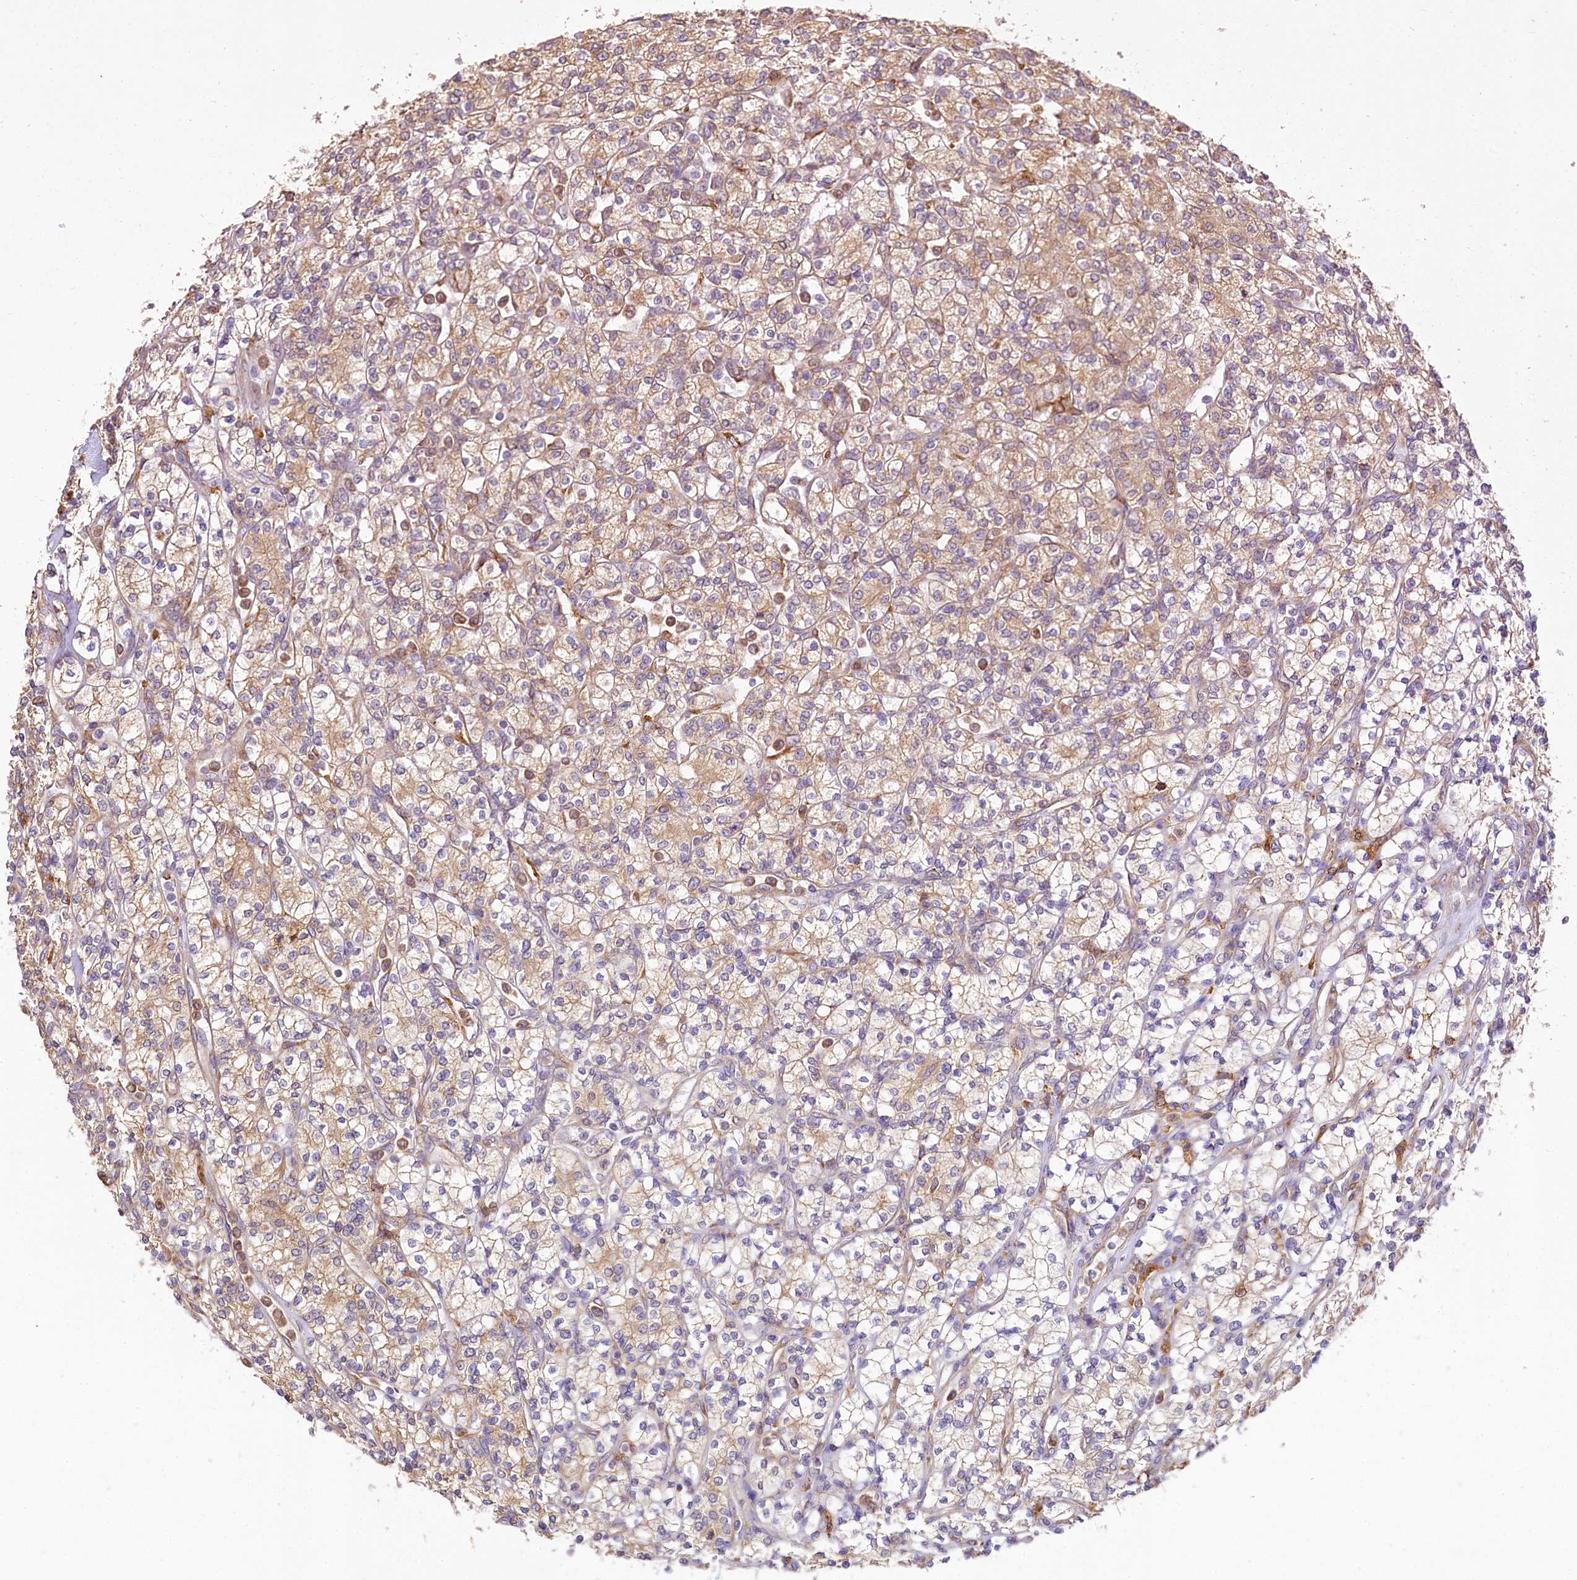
{"staining": {"intensity": "moderate", "quantity": "25%-75%", "location": "cytoplasmic/membranous"}, "tissue": "renal cancer", "cell_type": "Tumor cells", "image_type": "cancer", "snomed": [{"axis": "morphology", "description": "Adenocarcinoma, NOS"}, {"axis": "topography", "description": "Kidney"}], "caption": "The image exhibits staining of renal cancer (adenocarcinoma), revealing moderate cytoplasmic/membranous protein staining (brown color) within tumor cells. The protein is stained brown, and the nuclei are stained in blue (DAB (3,3'-diaminobenzidine) IHC with brightfield microscopy, high magnification).", "gene": "PPIP5K2", "patient": {"sex": "male", "age": 77}}